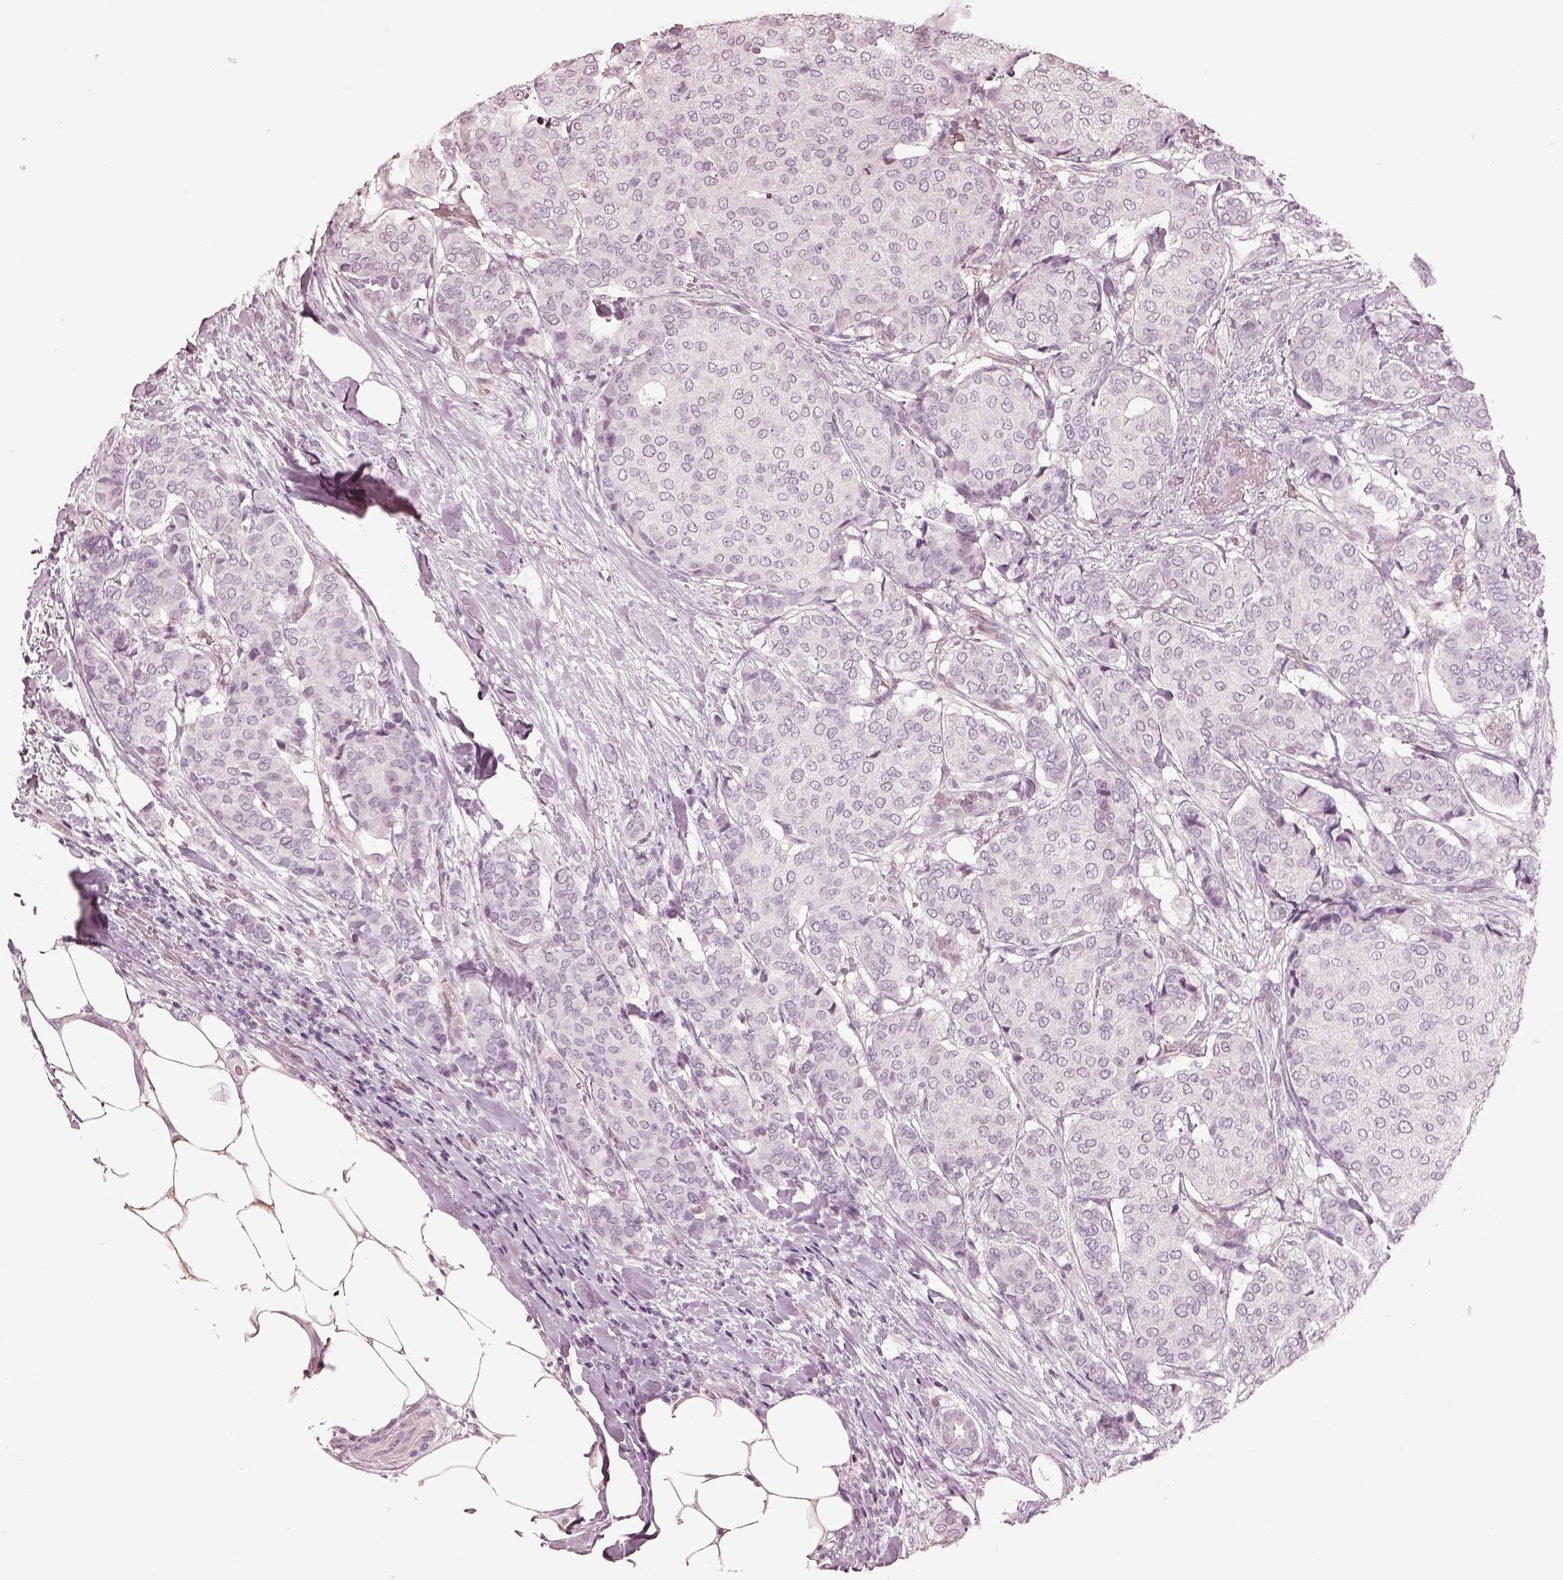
{"staining": {"intensity": "negative", "quantity": "none", "location": "none"}, "tissue": "breast cancer", "cell_type": "Tumor cells", "image_type": "cancer", "snomed": [{"axis": "morphology", "description": "Duct carcinoma"}, {"axis": "topography", "description": "Breast"}], "caption": "This is an immunohistochemistry (IHC) photomicrograph of breast cancer (invasive ductal carcinoma). There is no positivity in tumor cells.", "gene": "EGR4", "patient": {"sex": "female", "age": 75}}